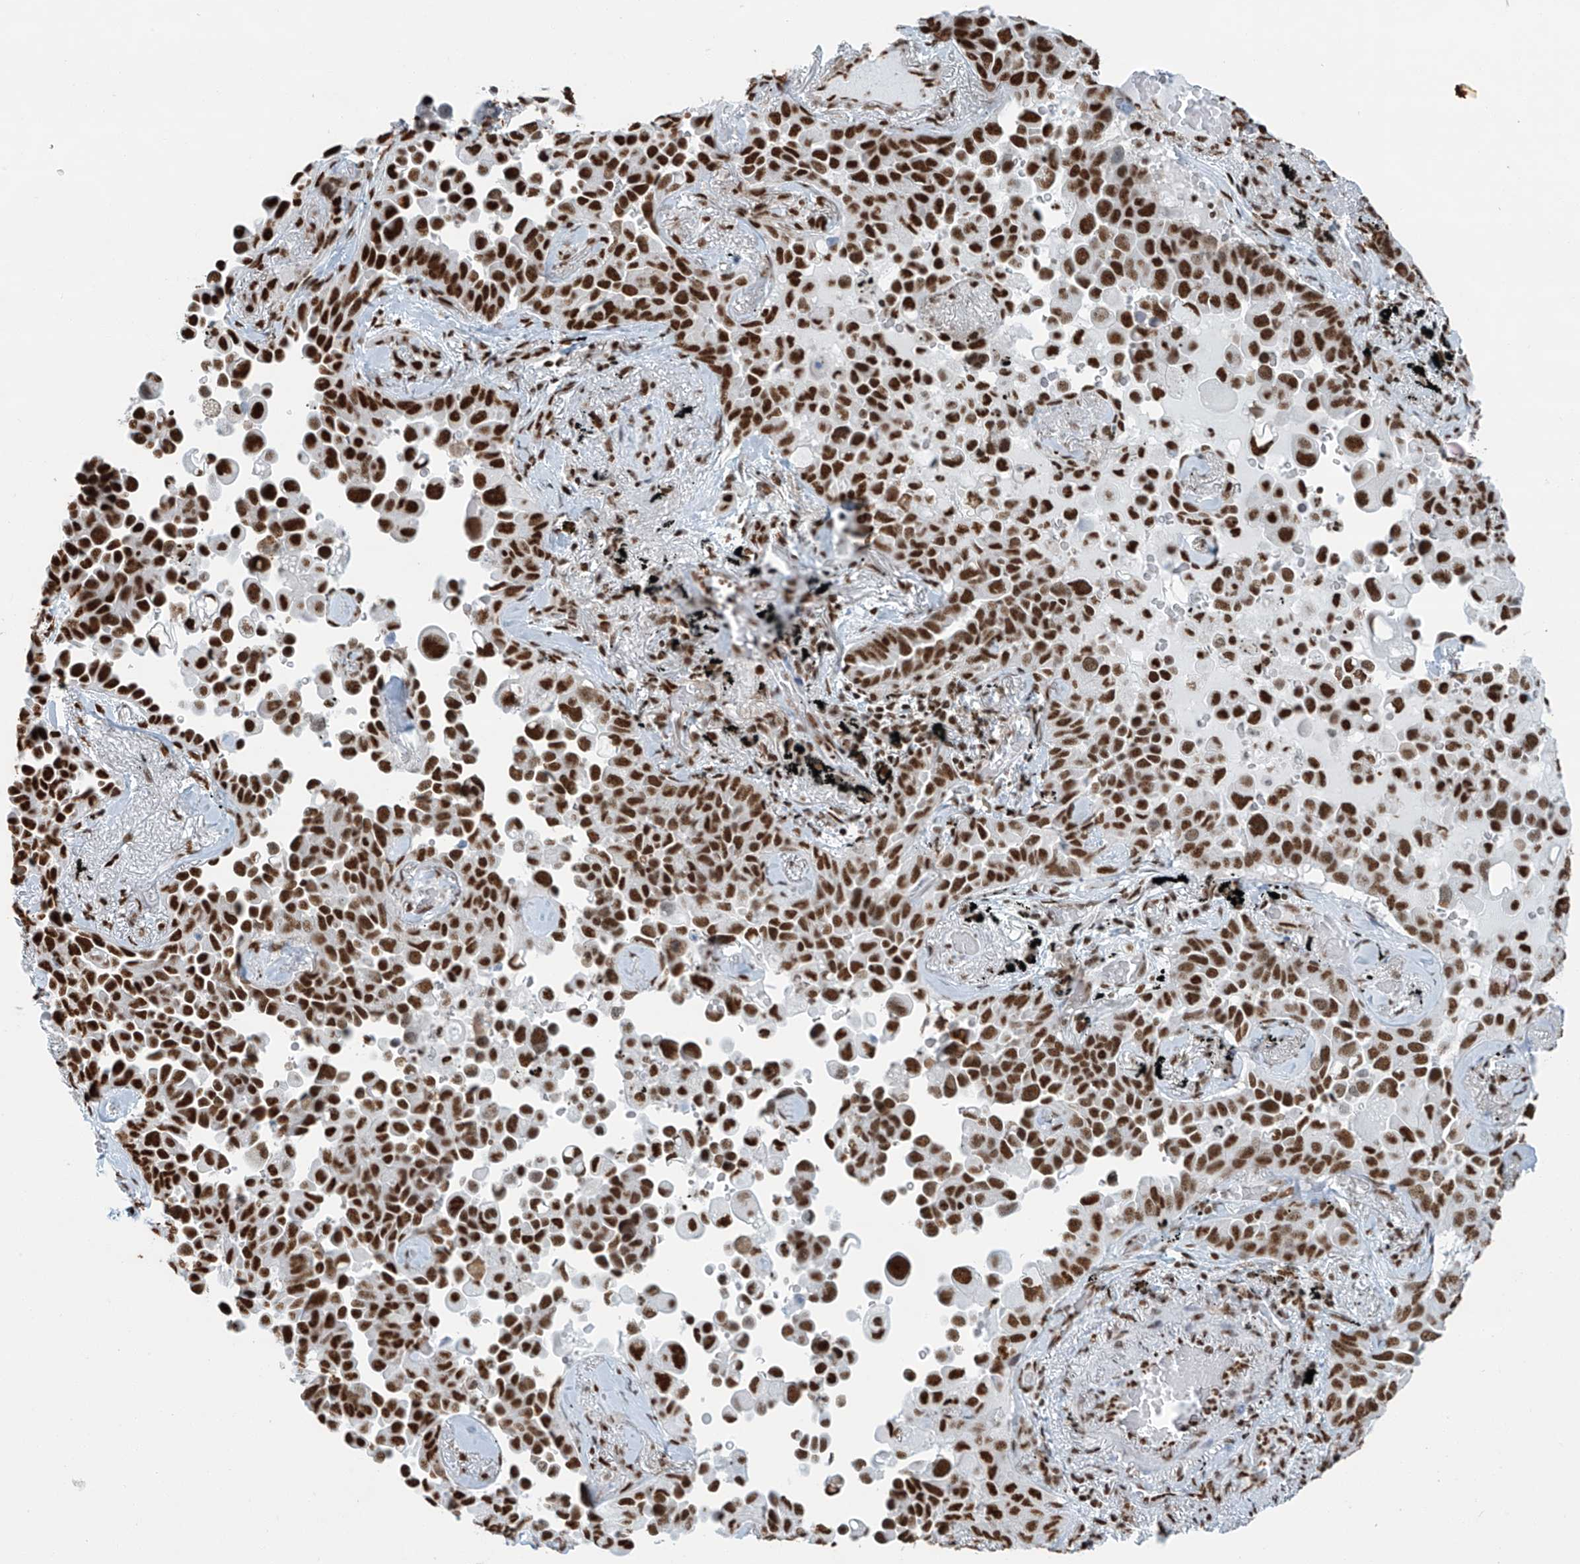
{"staining": {"intensity": "strong", "quantity": "25%-75%", "location": "nuclear"}, "tissue": "lung cancer", "cell_type": "Tumor cells", "image_type": "cancer", "snomed": [{"axis": "morphology", "description": "Adenocarcinoma, NOS"}, {"axis": "topography", "description": "Lung"}], "caption": "The histopathology image exhibits staining of lung cancer (adenocarcinoma), revealing strong nuclear protein expression (brown color) within tumor cells.", "gene": "SARNP", "patient": {"sex": "female", "age": 67}}